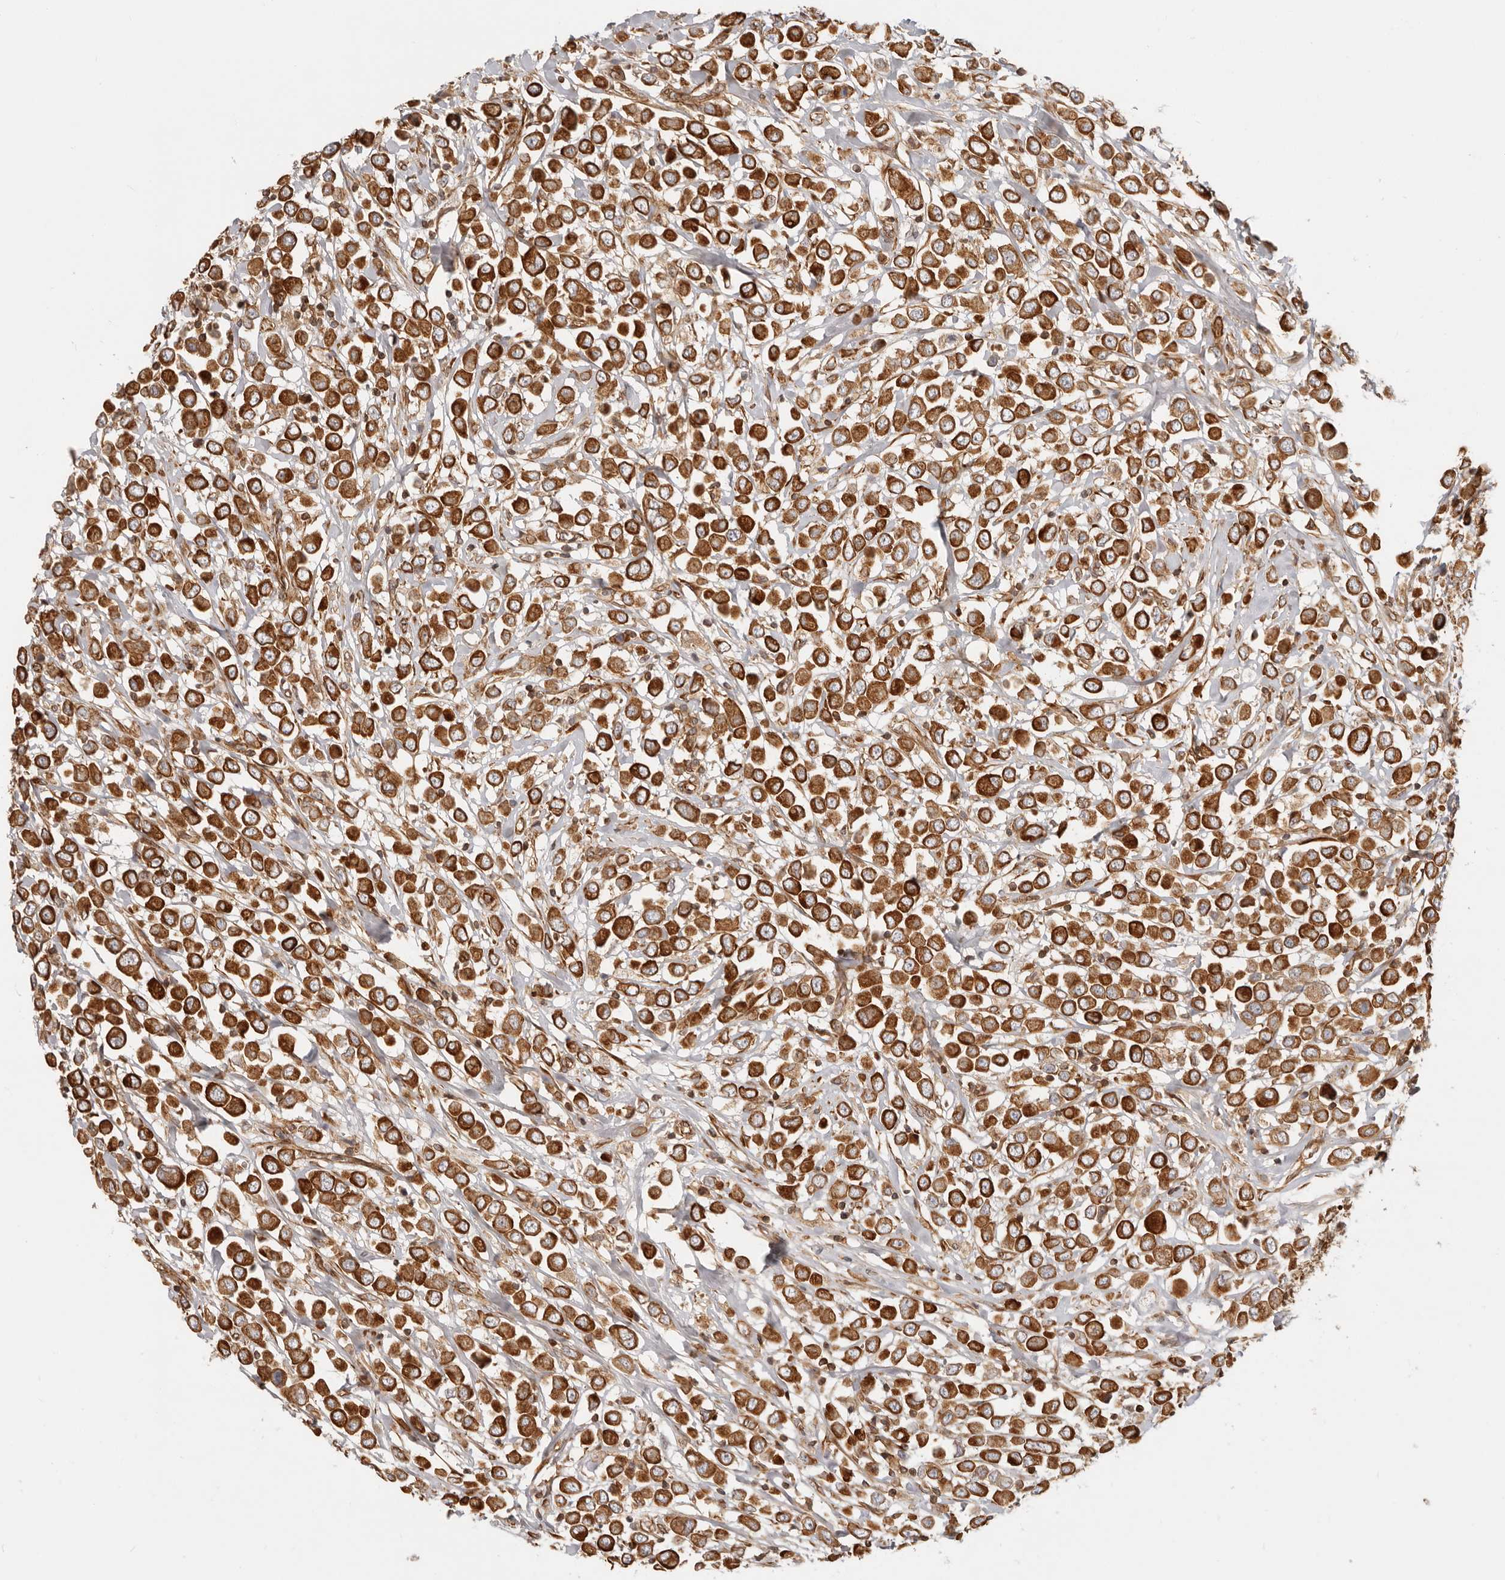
{"staining": {"intensity": "strong", "quantity": ">75%", "location": "cytoplasmic/membranous"}, "tissue": "breast cancer", "cell_type": "Tumor cells", "image_type": "cancer", "snomed": [{"axis": "morphology", "description": "Duct carcinoma"}, {"axis": "topography", "description": "Breast"}], "caption": "The photomicrograph reveals immunohistochemical staining of breast intraductal carcinoma. There is strong cytoplasmic/membranous expression is present in about >75% of tumor cells. The staining is performed using DAB (3,3'-diaminobenzidine) brown chromogen to label protein expression. The nuclei are counter-stained blue using hematoxylin.", "gene": "UFSP1", "patient": {"sex": "female", "age": 61}}